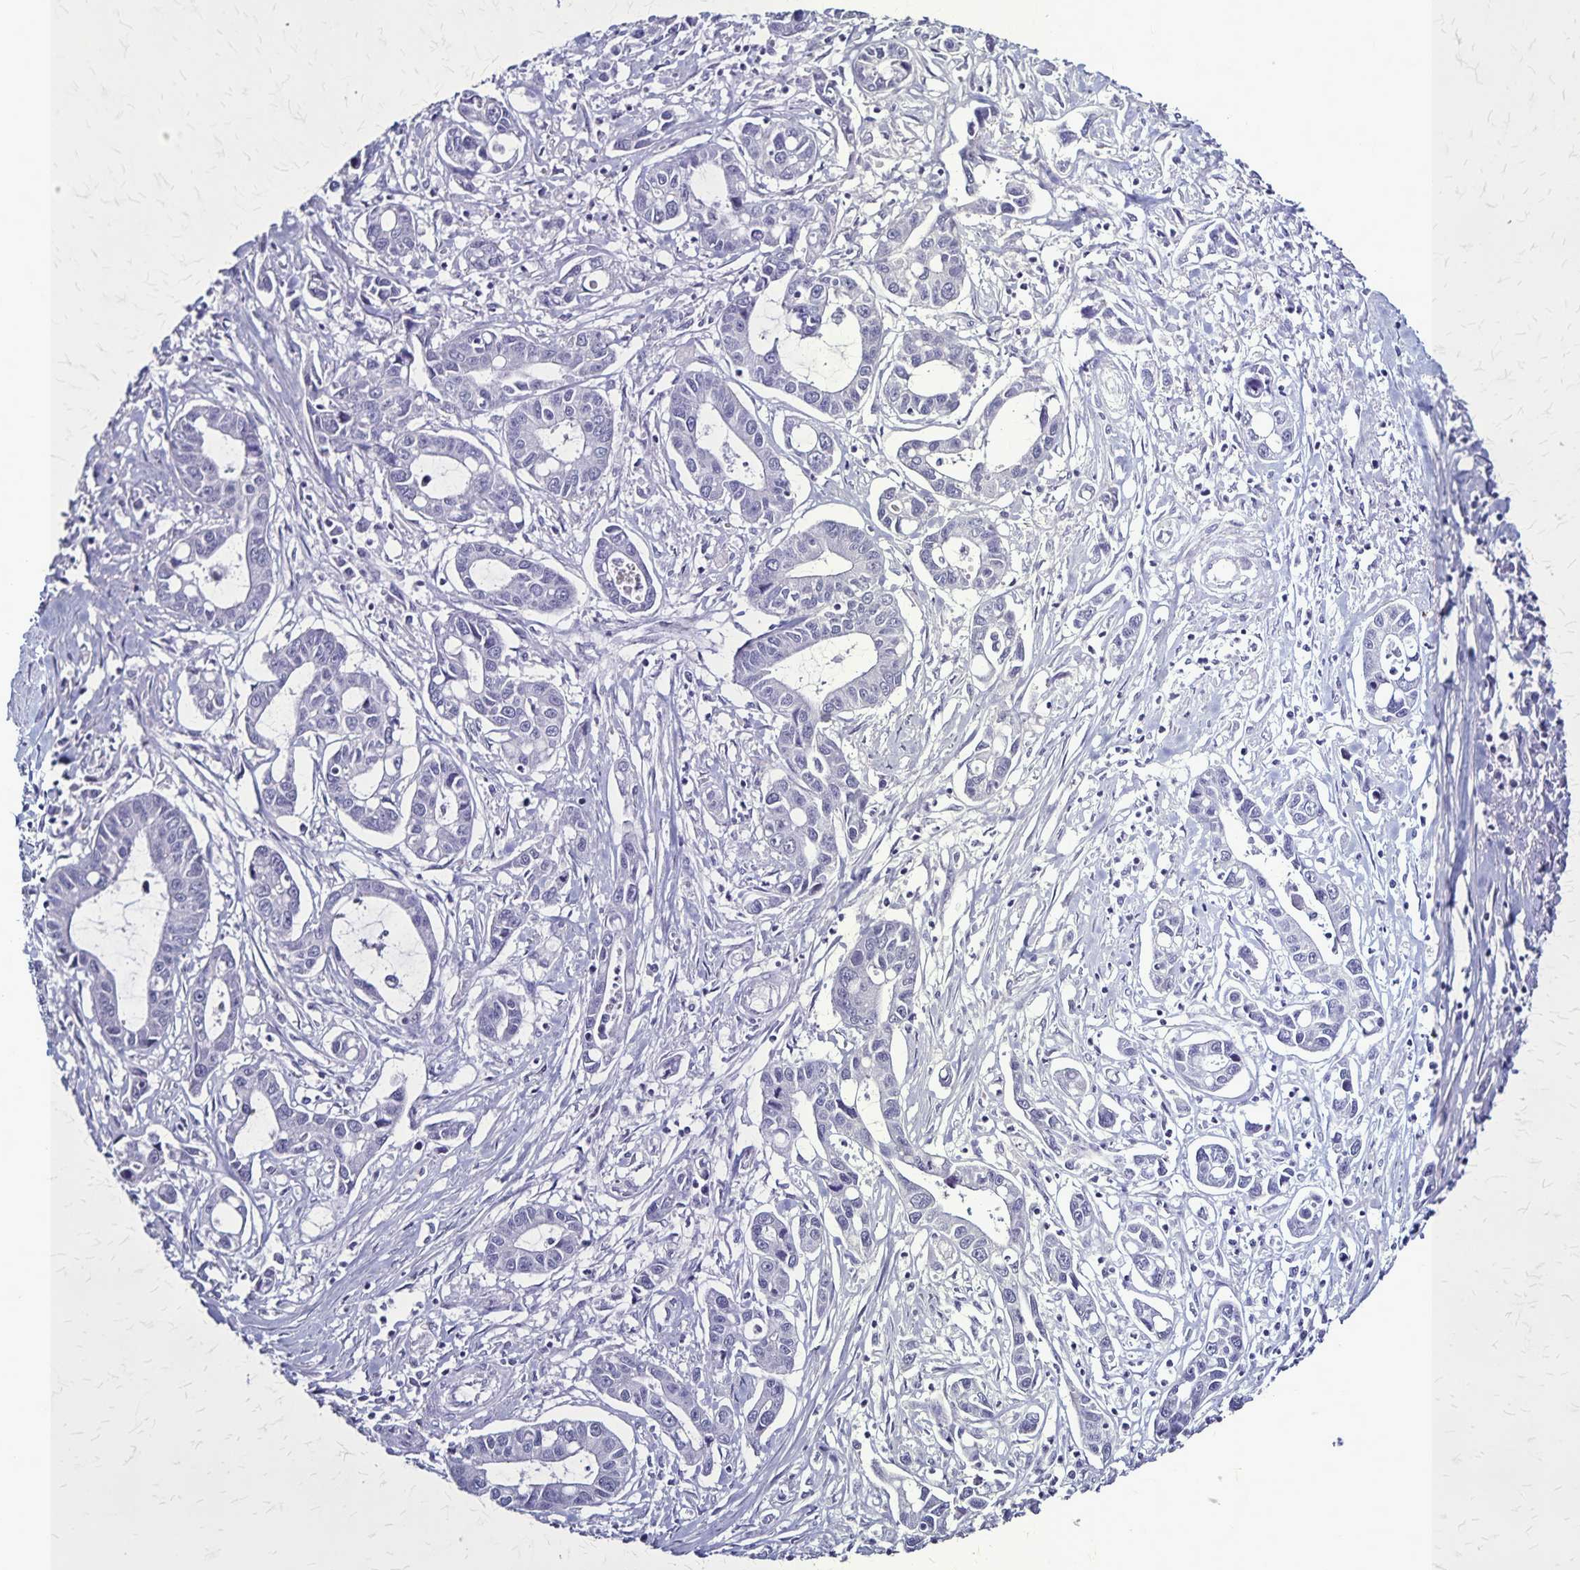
{"staining": {"intensity": "negative", "quantity": "none", "location": "none"}, "tissue": "liver cancer", "cell_type": "Tumor cells", "image_type": "cancer", "snomed": [{"axis": "morphology", "description": "Cholangiocarcinoma"}, {"axis": "topography", "description": "Liver"}], "caption": "Tumor cells are negative for brown protein staining in liver cholangiocarcinoma.", "gene": "PLXNA4", "patient": {"sex": "male", "age": 58}}